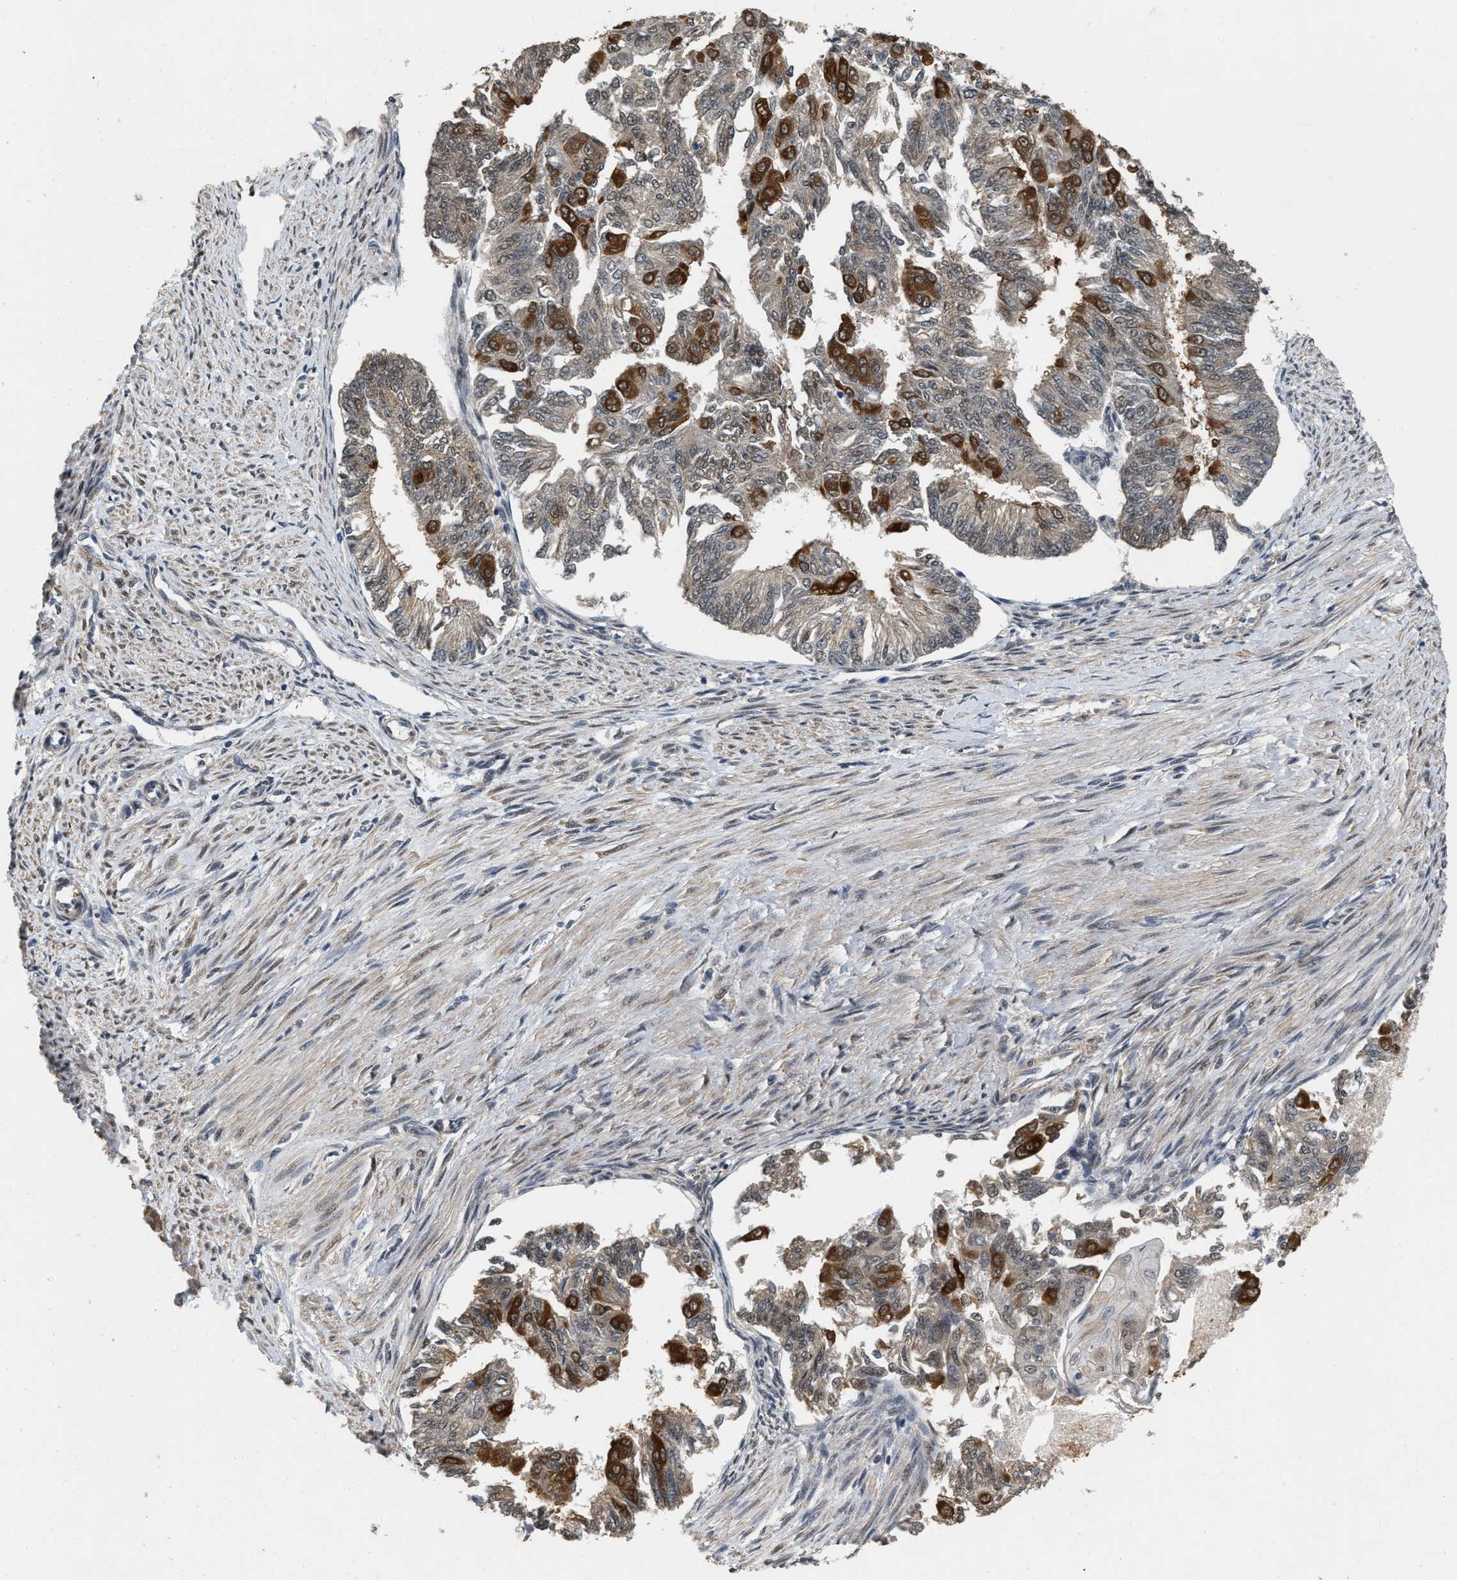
{"staining": {"intensity": "weak", "quantity": "25%-75%", "location": "cytoplasmic/membranous"}, "tissue": "endometrial cancer", "cell_type": "Tumor cells", "image_type": "cancer", "snomed": [{"axis": "morphology", "description": "Adenocarcinoma, NOS"}, {"axis": "topography", "description": "Endometrium"}], "caption": "Protein staining of adenocarcinoma (endometrial) tissue reveals weak cytoplasmic/membranous positivity in approximately 25%-75% of tumor cells.", "gene": "RUVBL1", "patient": {"sex": "female", "age": 32}}